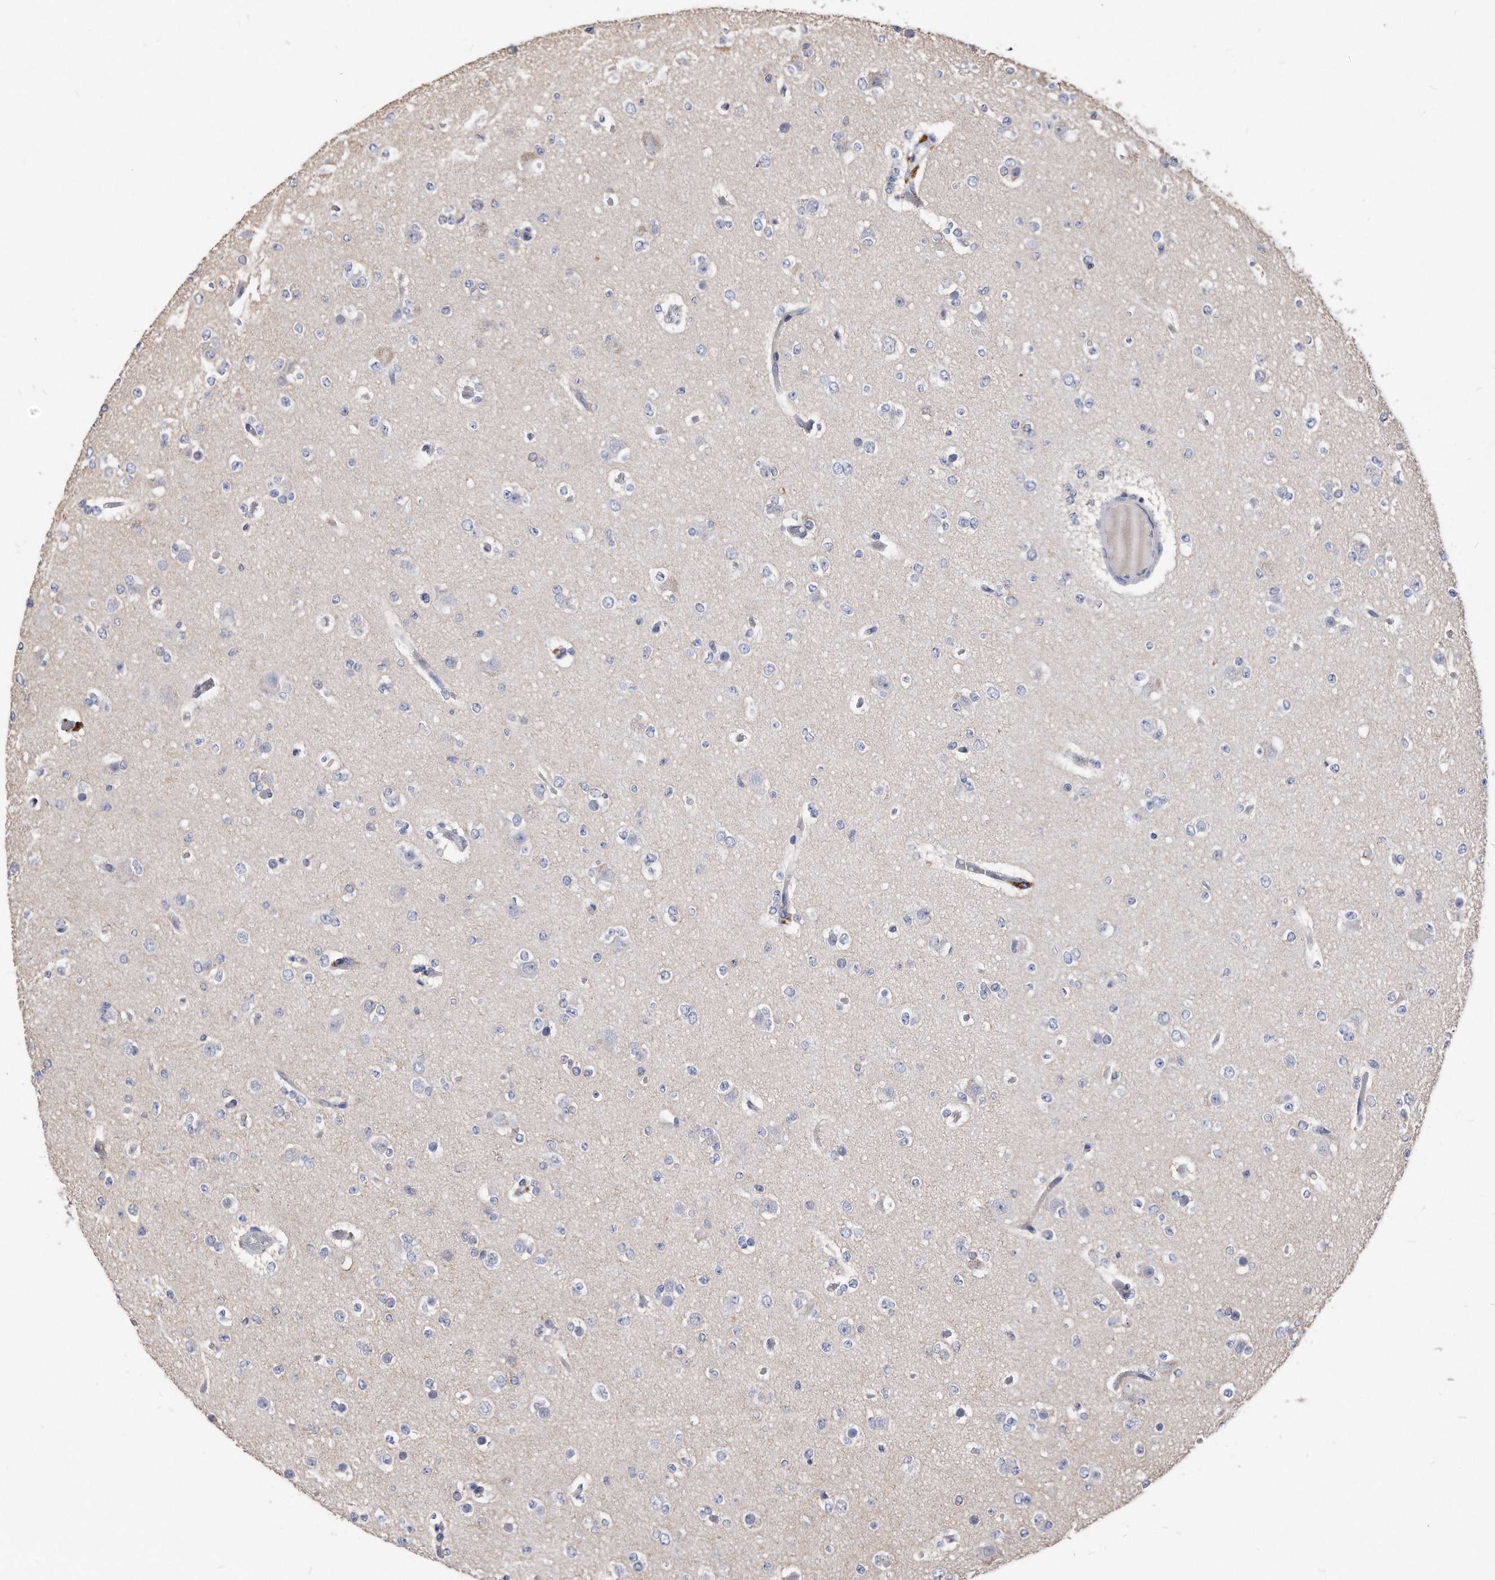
{"staining": {"intensity": "negative", "quantity": "none", "location": "none"}, "tissue": "glioma", "cell_type": "Tumor cells", "image_type": "cancer", "snomed": [{"axis": "morphology", "description": "Glioma, malignant, Low grade"}, {"axis": "topography", "description": "Brain"}], "caption": "A high-resolution image shows immunohistochemistry (IHC) staining of low-grade glioma (malignant), which demonstrates no significant staining in tumor cells.", "gene": "IL20RA", "patient": {"sex": "female", "age": 22}}